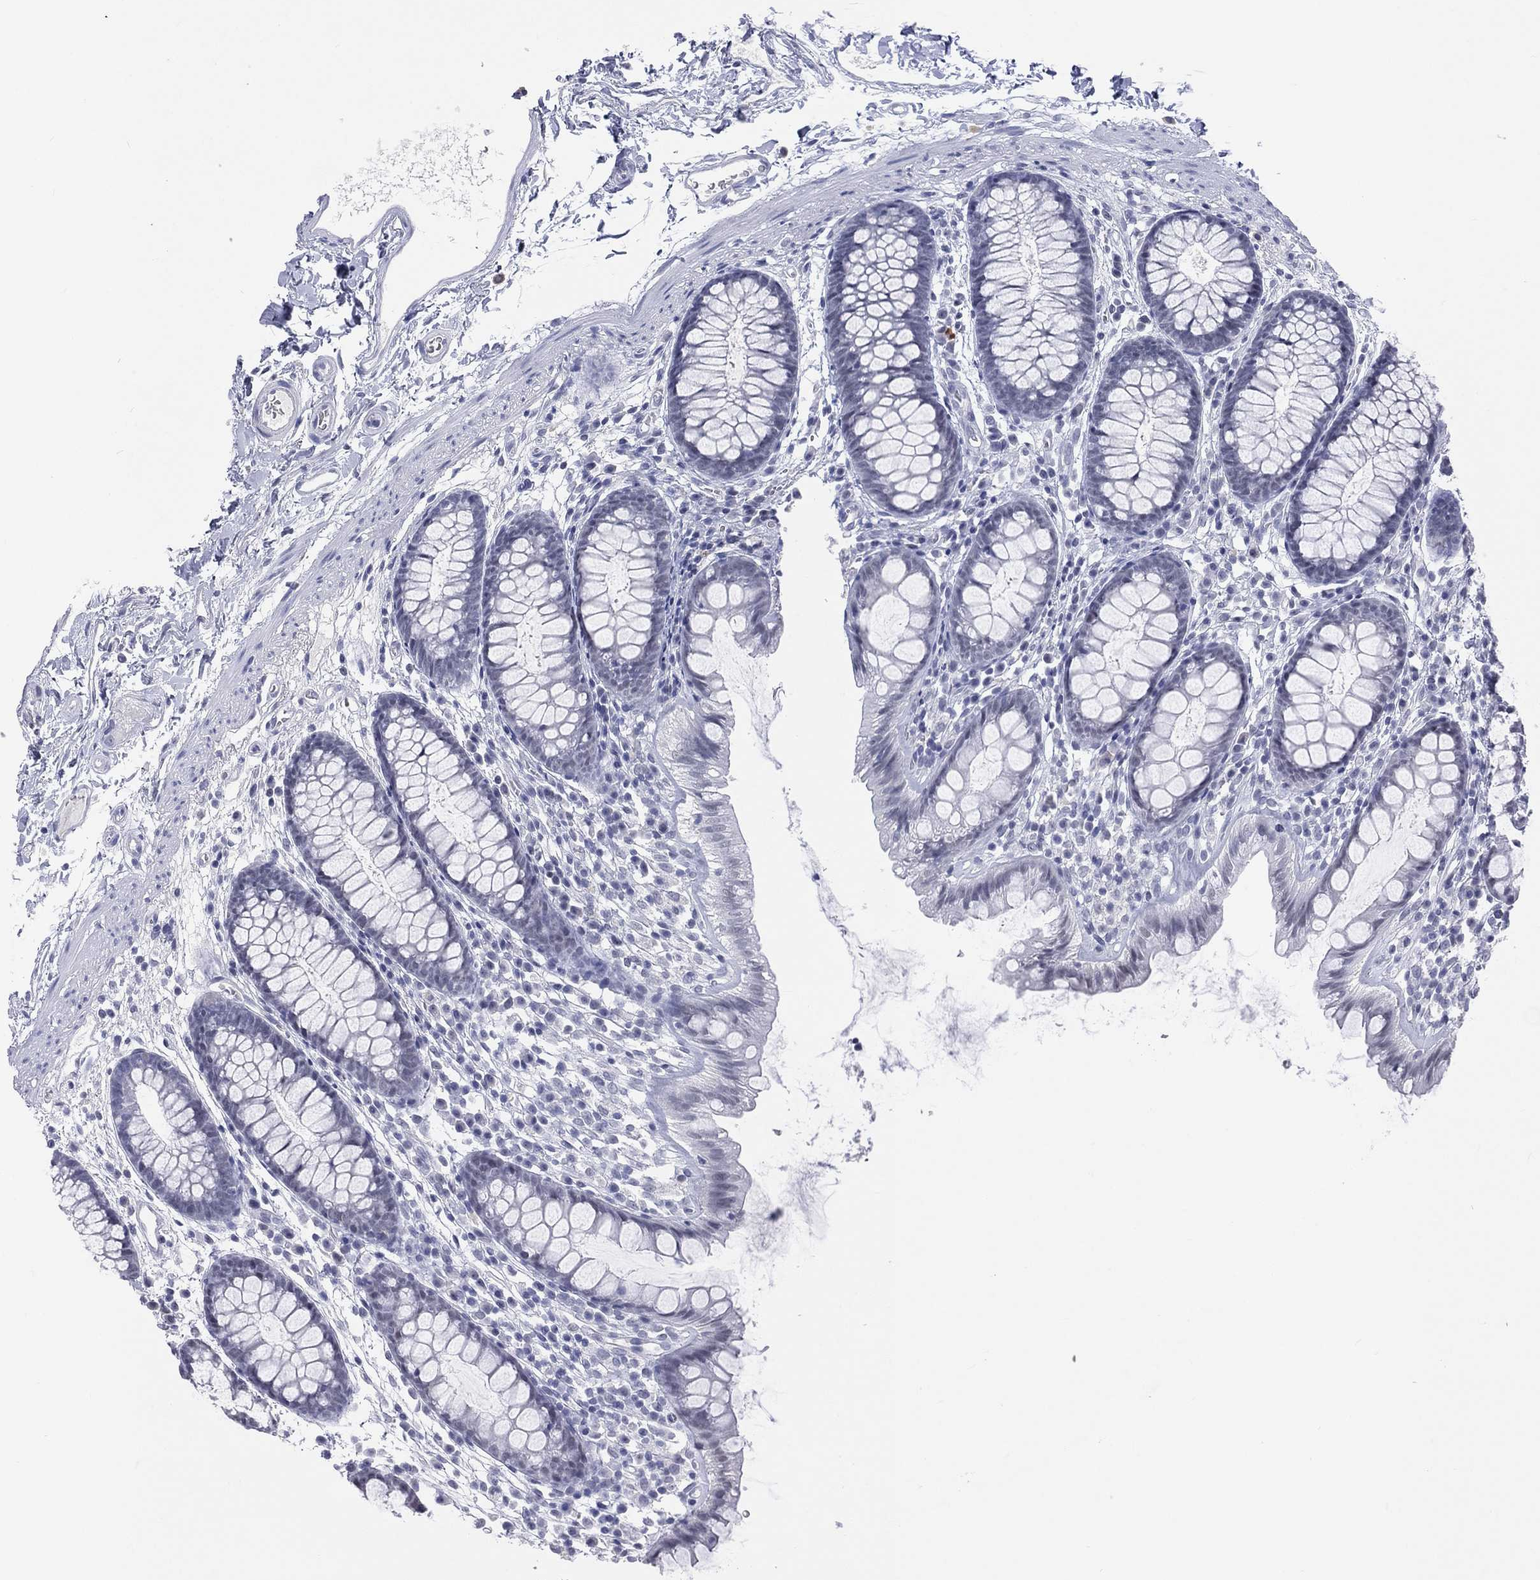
{"staining": {"intensity": "negative", "quantity": "none", "location": "none"}, "tissue": "colon", "cell_type": "Endothelial cells", "image_type": "normal", "snomed": [{"axis": "morphology", "description": "Normal tissue, NOS"}, {"axis": "topography", "description": "Colon"}], "caption": "The histopathology image demonstrates no significant expression in endothelial cells of colon.", "gene": "SSX1", "patient": {"sex": "male", "age": 76}}